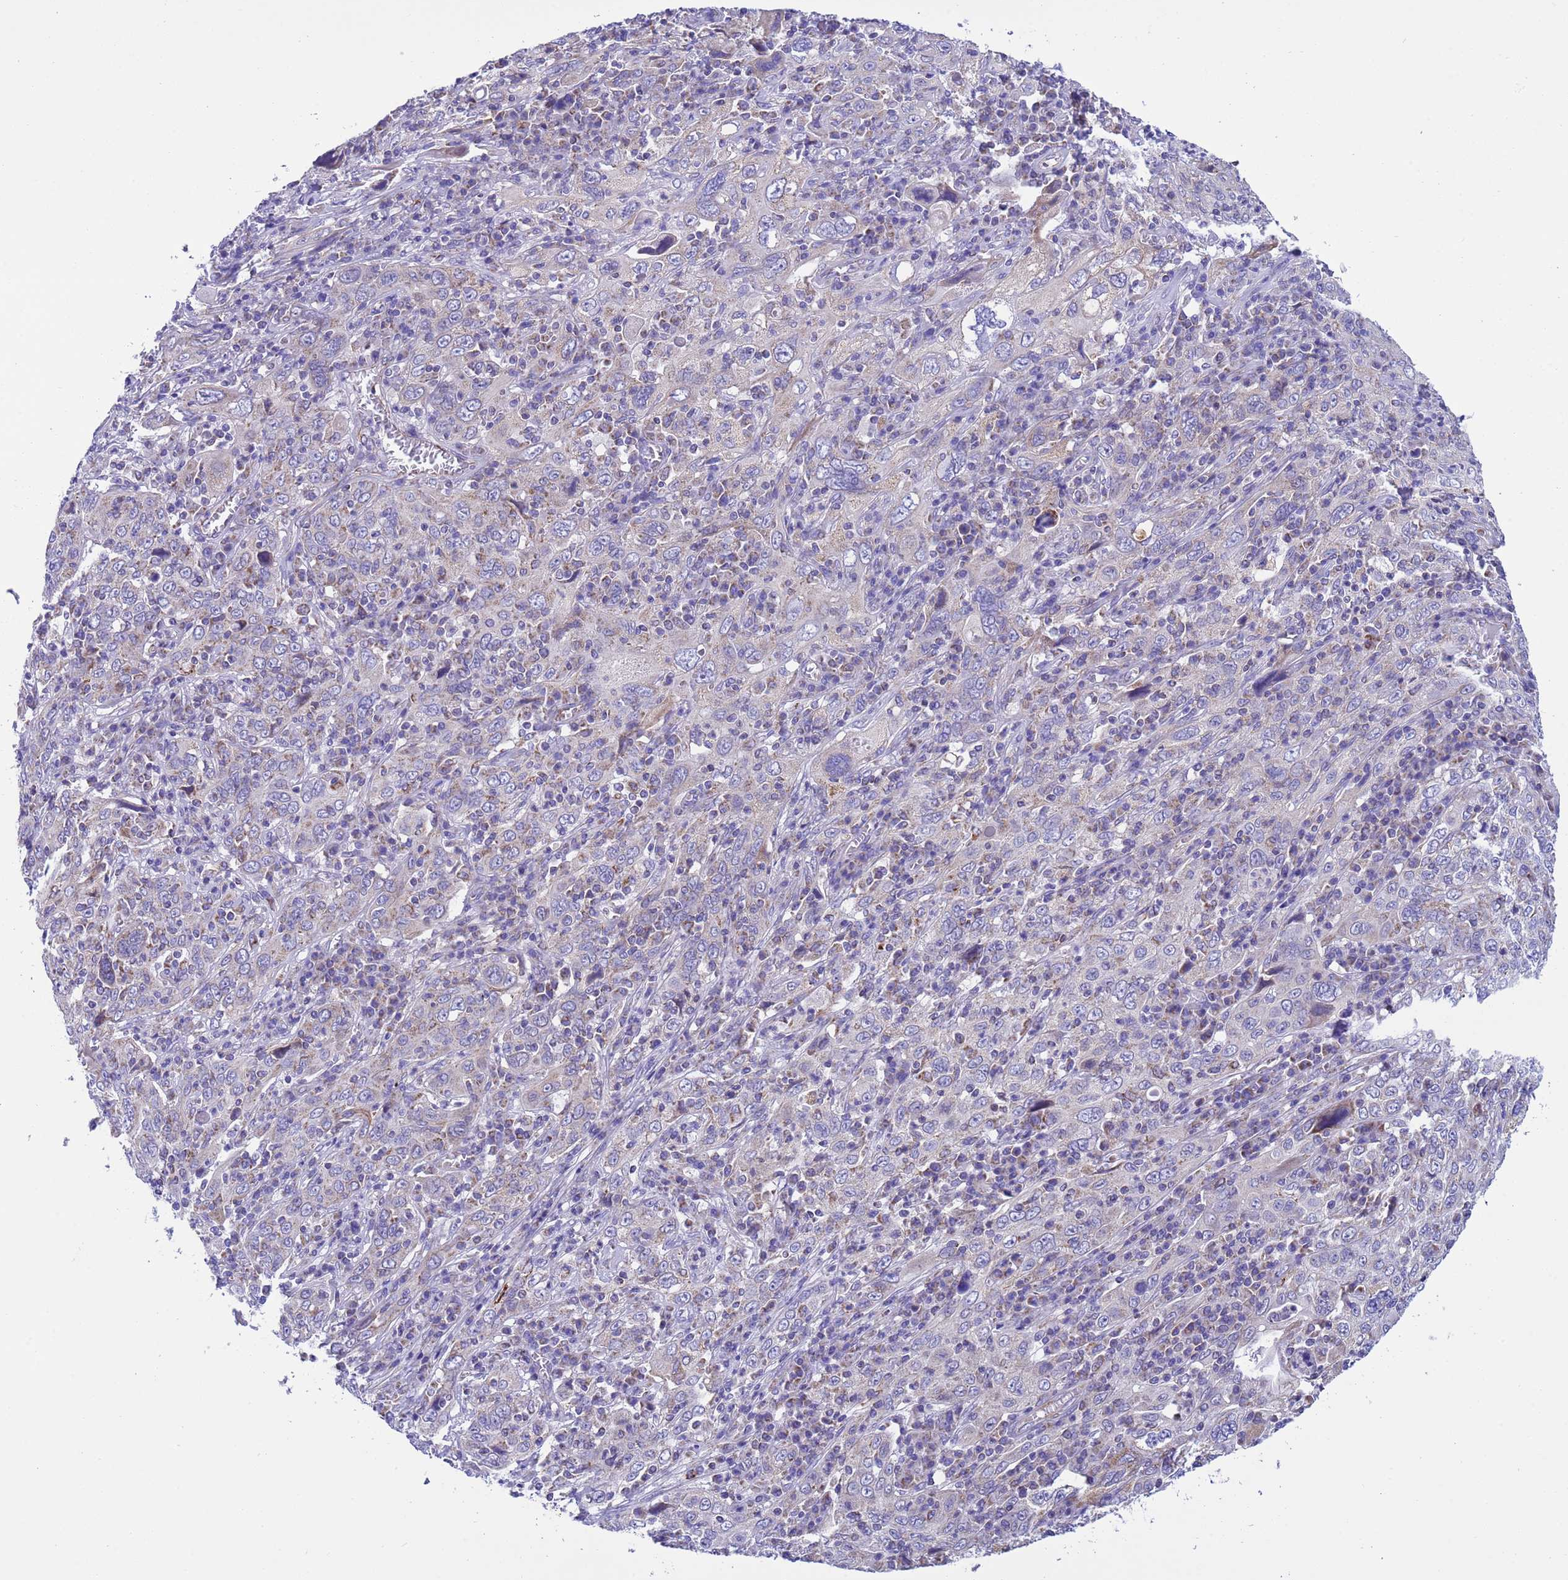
{"staining": {"intensity": "weak", "quantity": "<25%", "location": "cytoplasmic/membranous"}, "tissue": "cervical cancer", "cell_type": "Tumor cells", "image_type": "cancer", "snomed": [{"axis": "morphology", "description": "Squamous cell carcinoma, NOS"}, {"axis": "topography", "description": "Cervix"}], "caption": "This is a histopathology image of immunohistochemistry (IHC) staining of cervical squamous cell carcinoma, which shows no expression in tumor cells.", "gene": "CCDC191", "patient": {"sex": "female", "age": 46}}